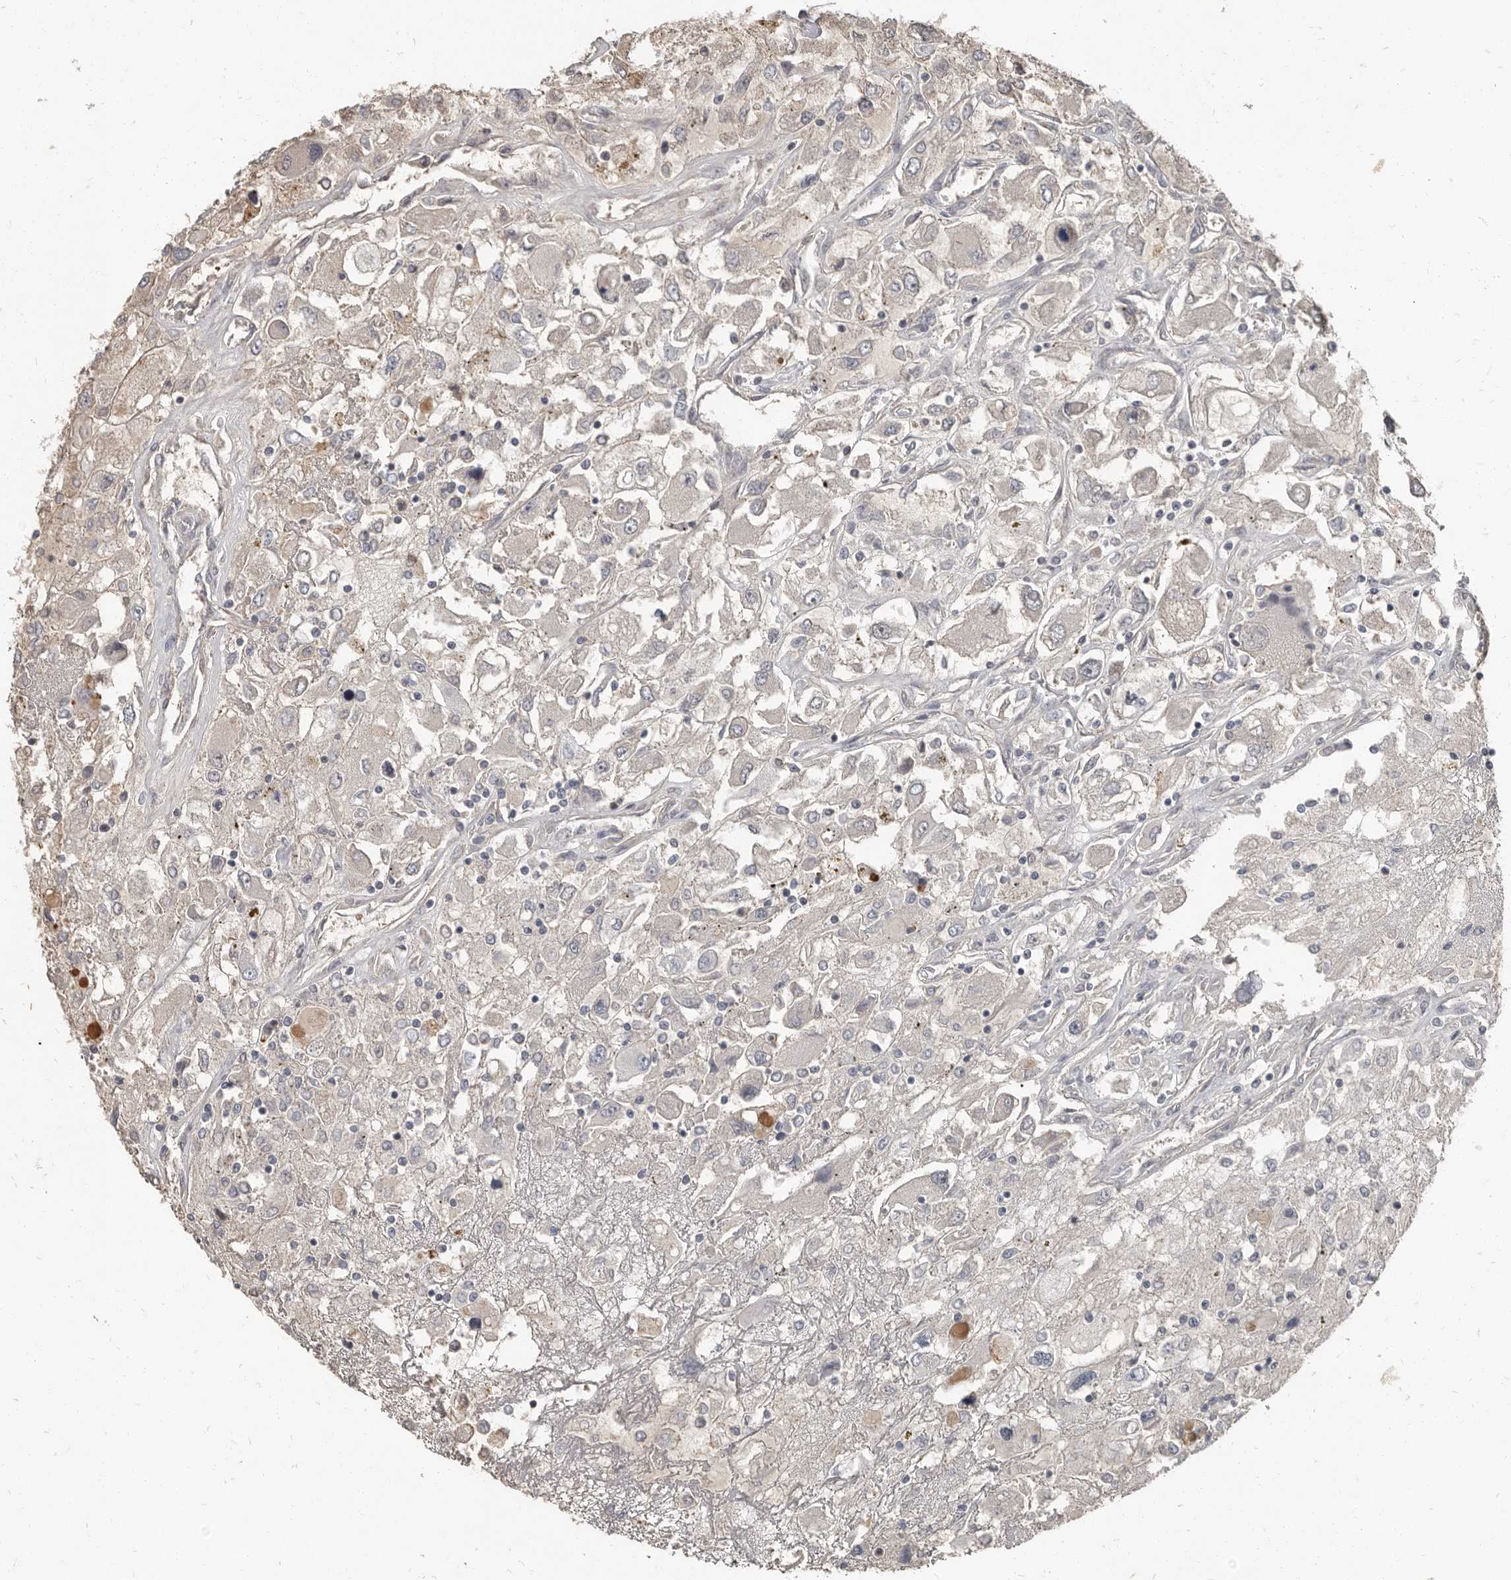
{"staining": {"intensity": "negative", "quantity": "none", "location": "none"}, "tissue": "renal cancer", "cell_type": "Tumor cells", "image_type": "cancer", "snomed": [{"axis": "morphology", "description": "Adenocarcinoma, NOS"}, {"axis": "topography", "description": "Kidney"}], "caption": "Image shows no significant protein expression in tumor cells of renal cancer.", "gene": "CA6", "patient": {"sex": "female", "age": 52}}